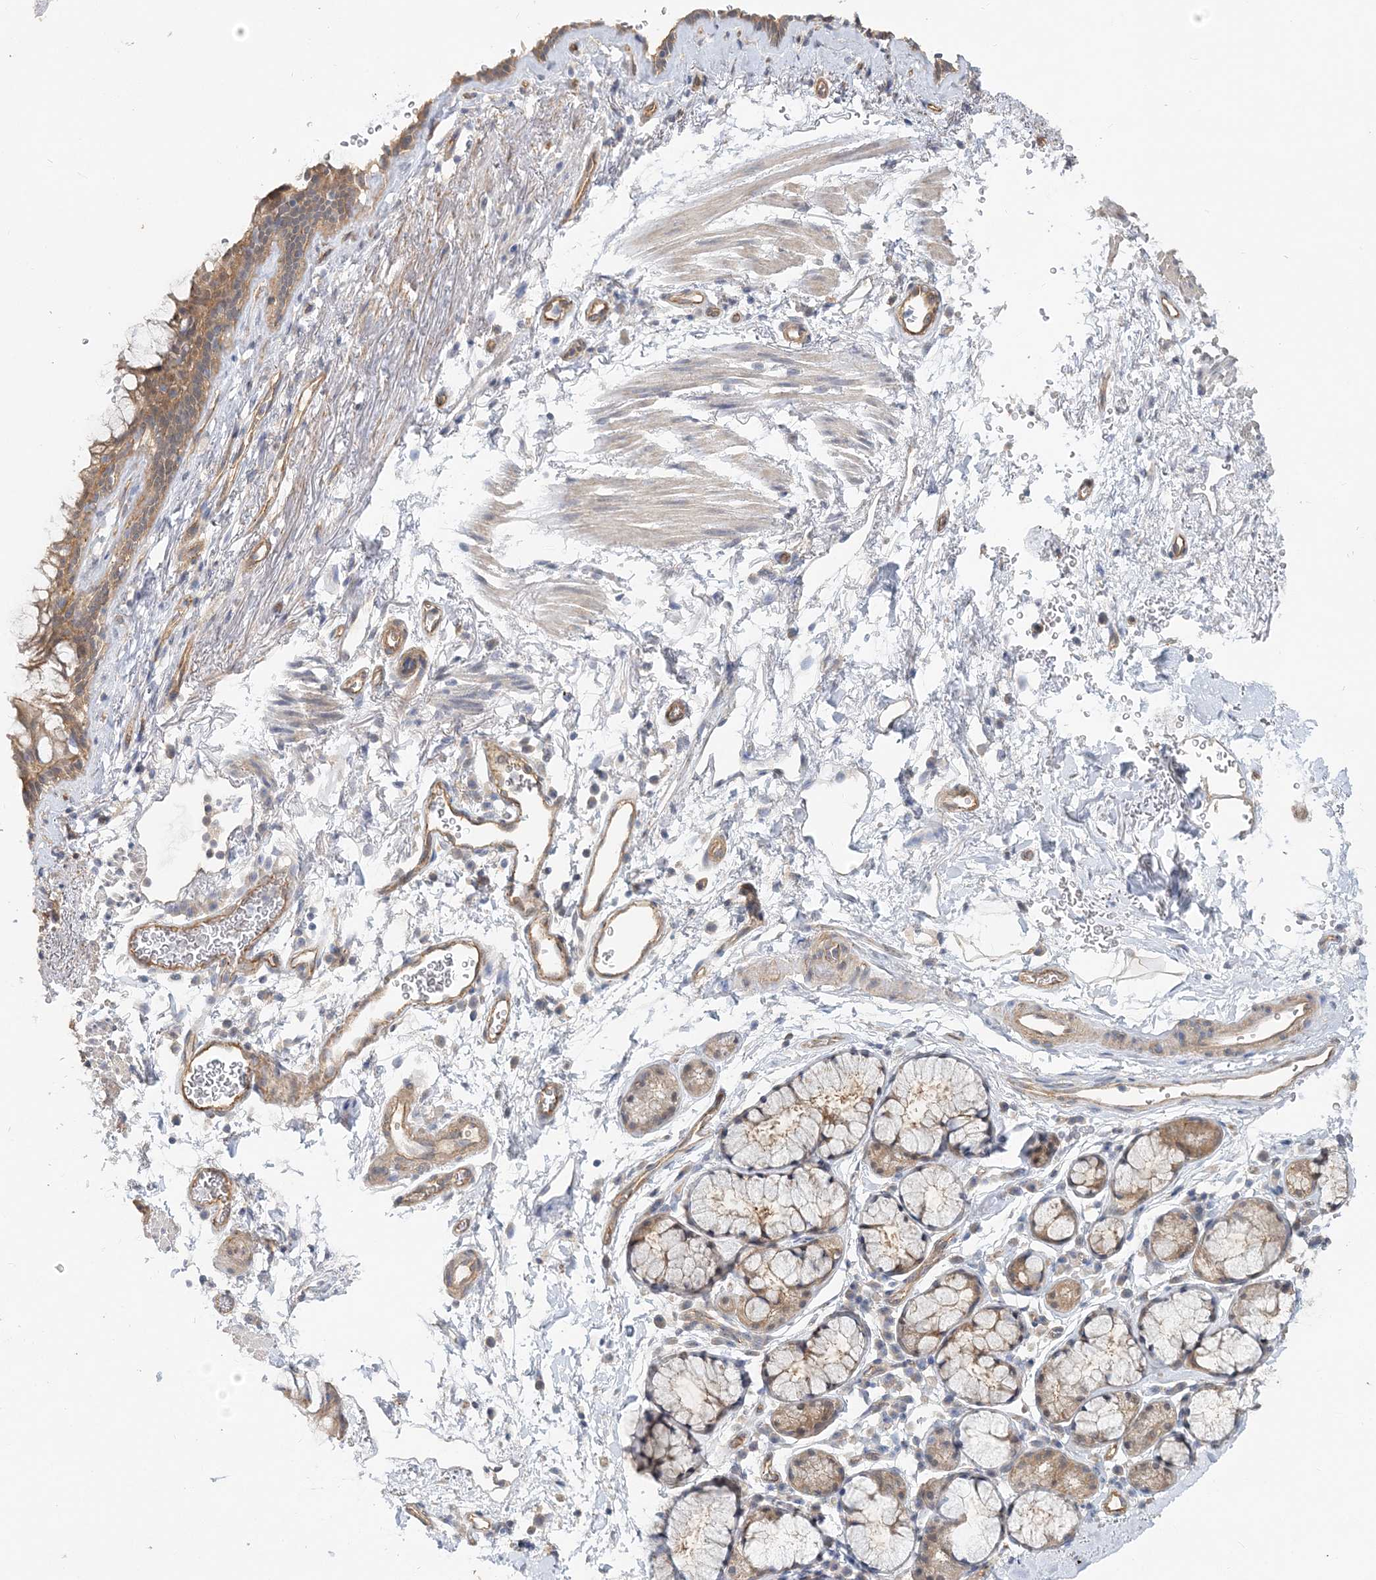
{"staining": {"intensity": "weak", "quantity": ">75%", "location": "cytoplasmic/membranous"}, "tissue": "bronchus", "cell_type": "Respiratory epithelial cells", "image_type": "normal", "snomed": [{"axis": "morphology", "description": "Normal tissue, NOS"}, {"axis": "topography", "description": "Cartilage tissue"}, {"axis": "topography", "description": "Bronchus"}], "caption": "An image of human bronchus stained for a protein displays weak cytoplasmic/membranous brown staining in respiratory epithelial cells. The staining was performed using DAB to visualize the protein expression in brown, while the nuclei were stained in blue with hematoxylin (Magnification: 20x).", "gene": "MAT2B", "patient": {"sex": "female", "age": 53}}